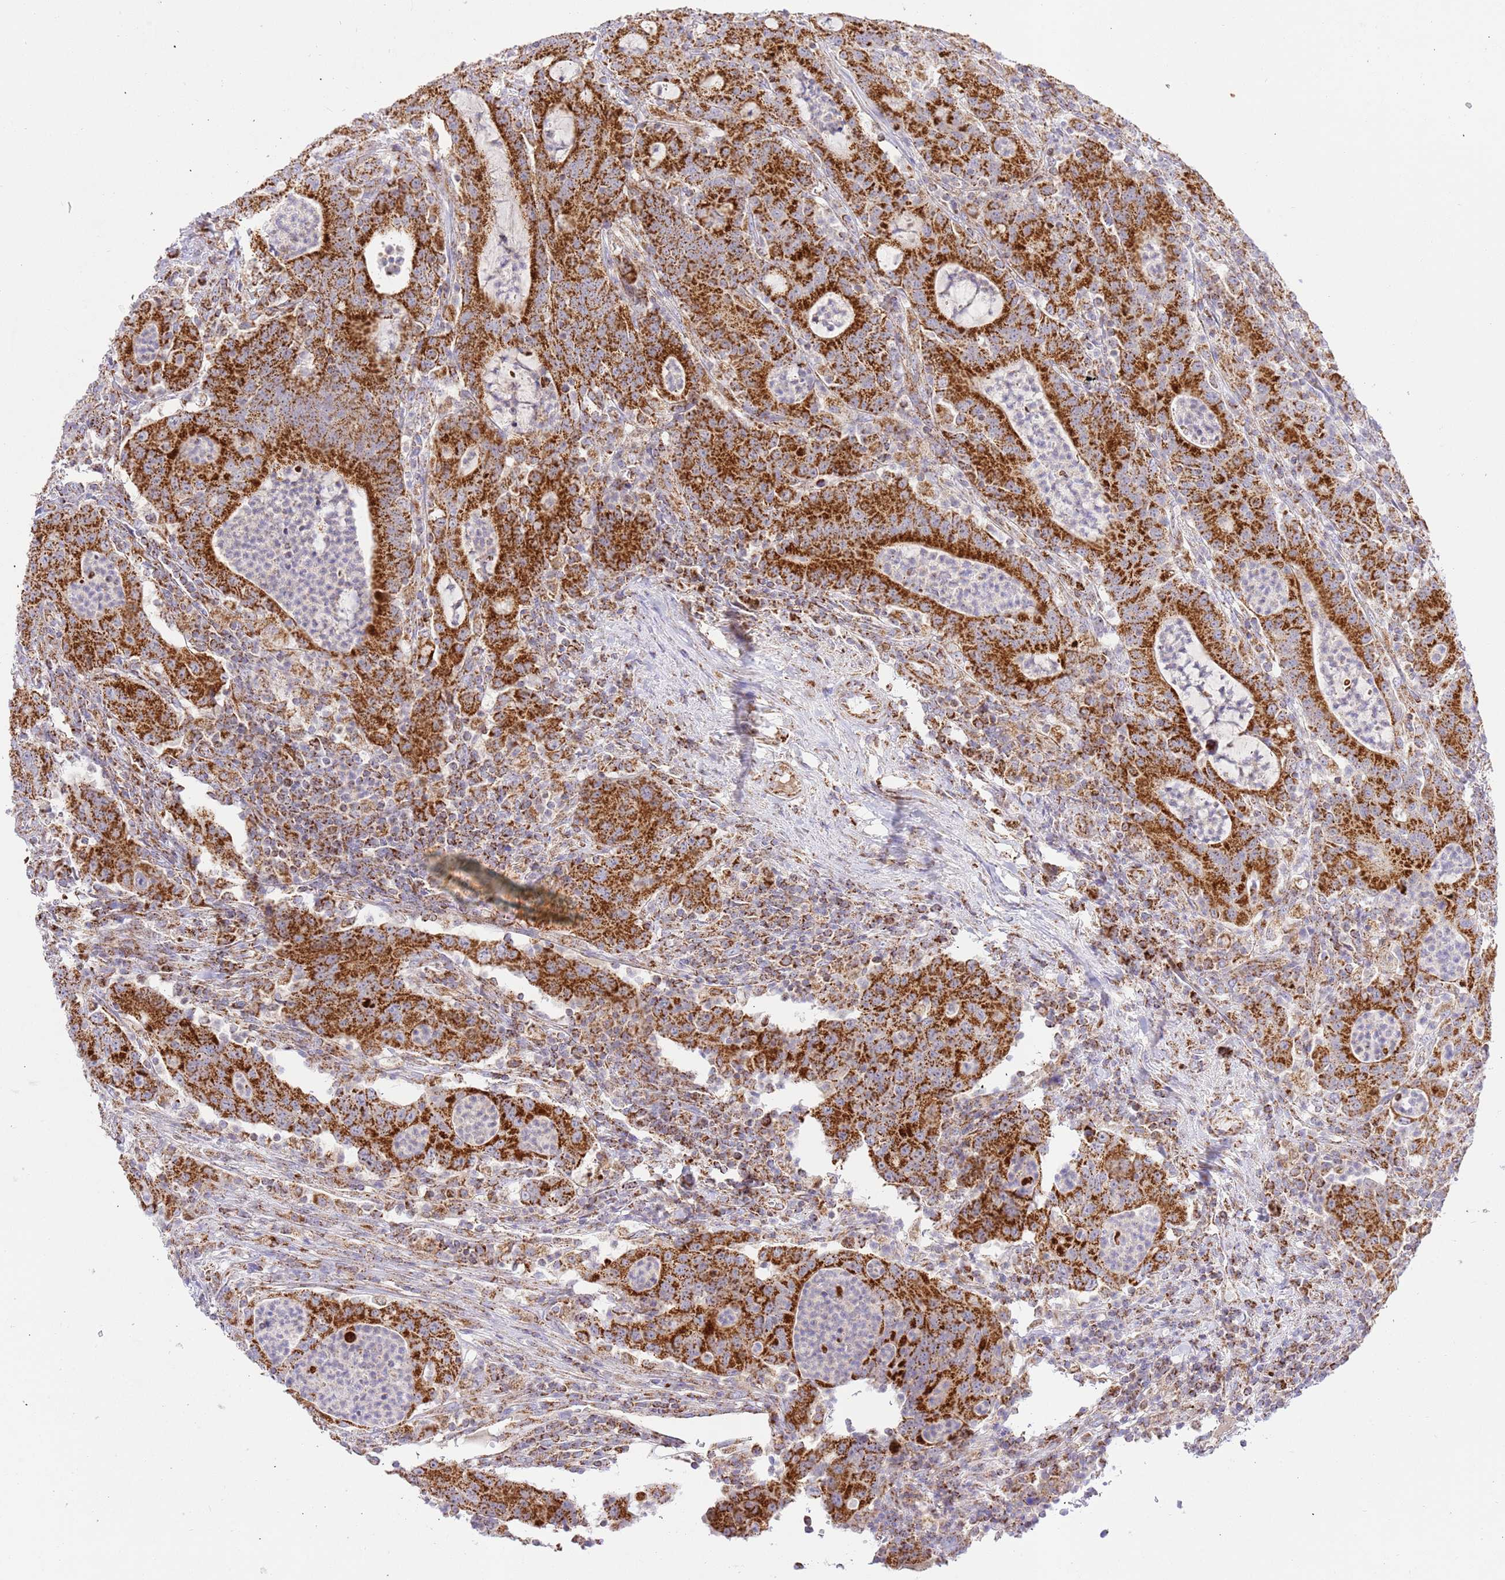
{"staining": {"intensity": "strong", "quantity": ">75%", "location": "cytoplasmic/membranous"}, "tissue": "colorectal cancer", "cell_type": "Tumor cells", "image_type": "cancer", "snomed": [{"axis": "morphology", "description": "Adenocarcinoma, NOS"}, {"axis": "topography", "description": "Colon"}], "caption": "Human colorectal adenocarcinoma stained with a brown dye reveals strong cytoplasmic/membranous positive positivity in approximately >75% of tumor cells.", "gene": "ZBTB39", "patient": {"sex": "male", "age": 83}}